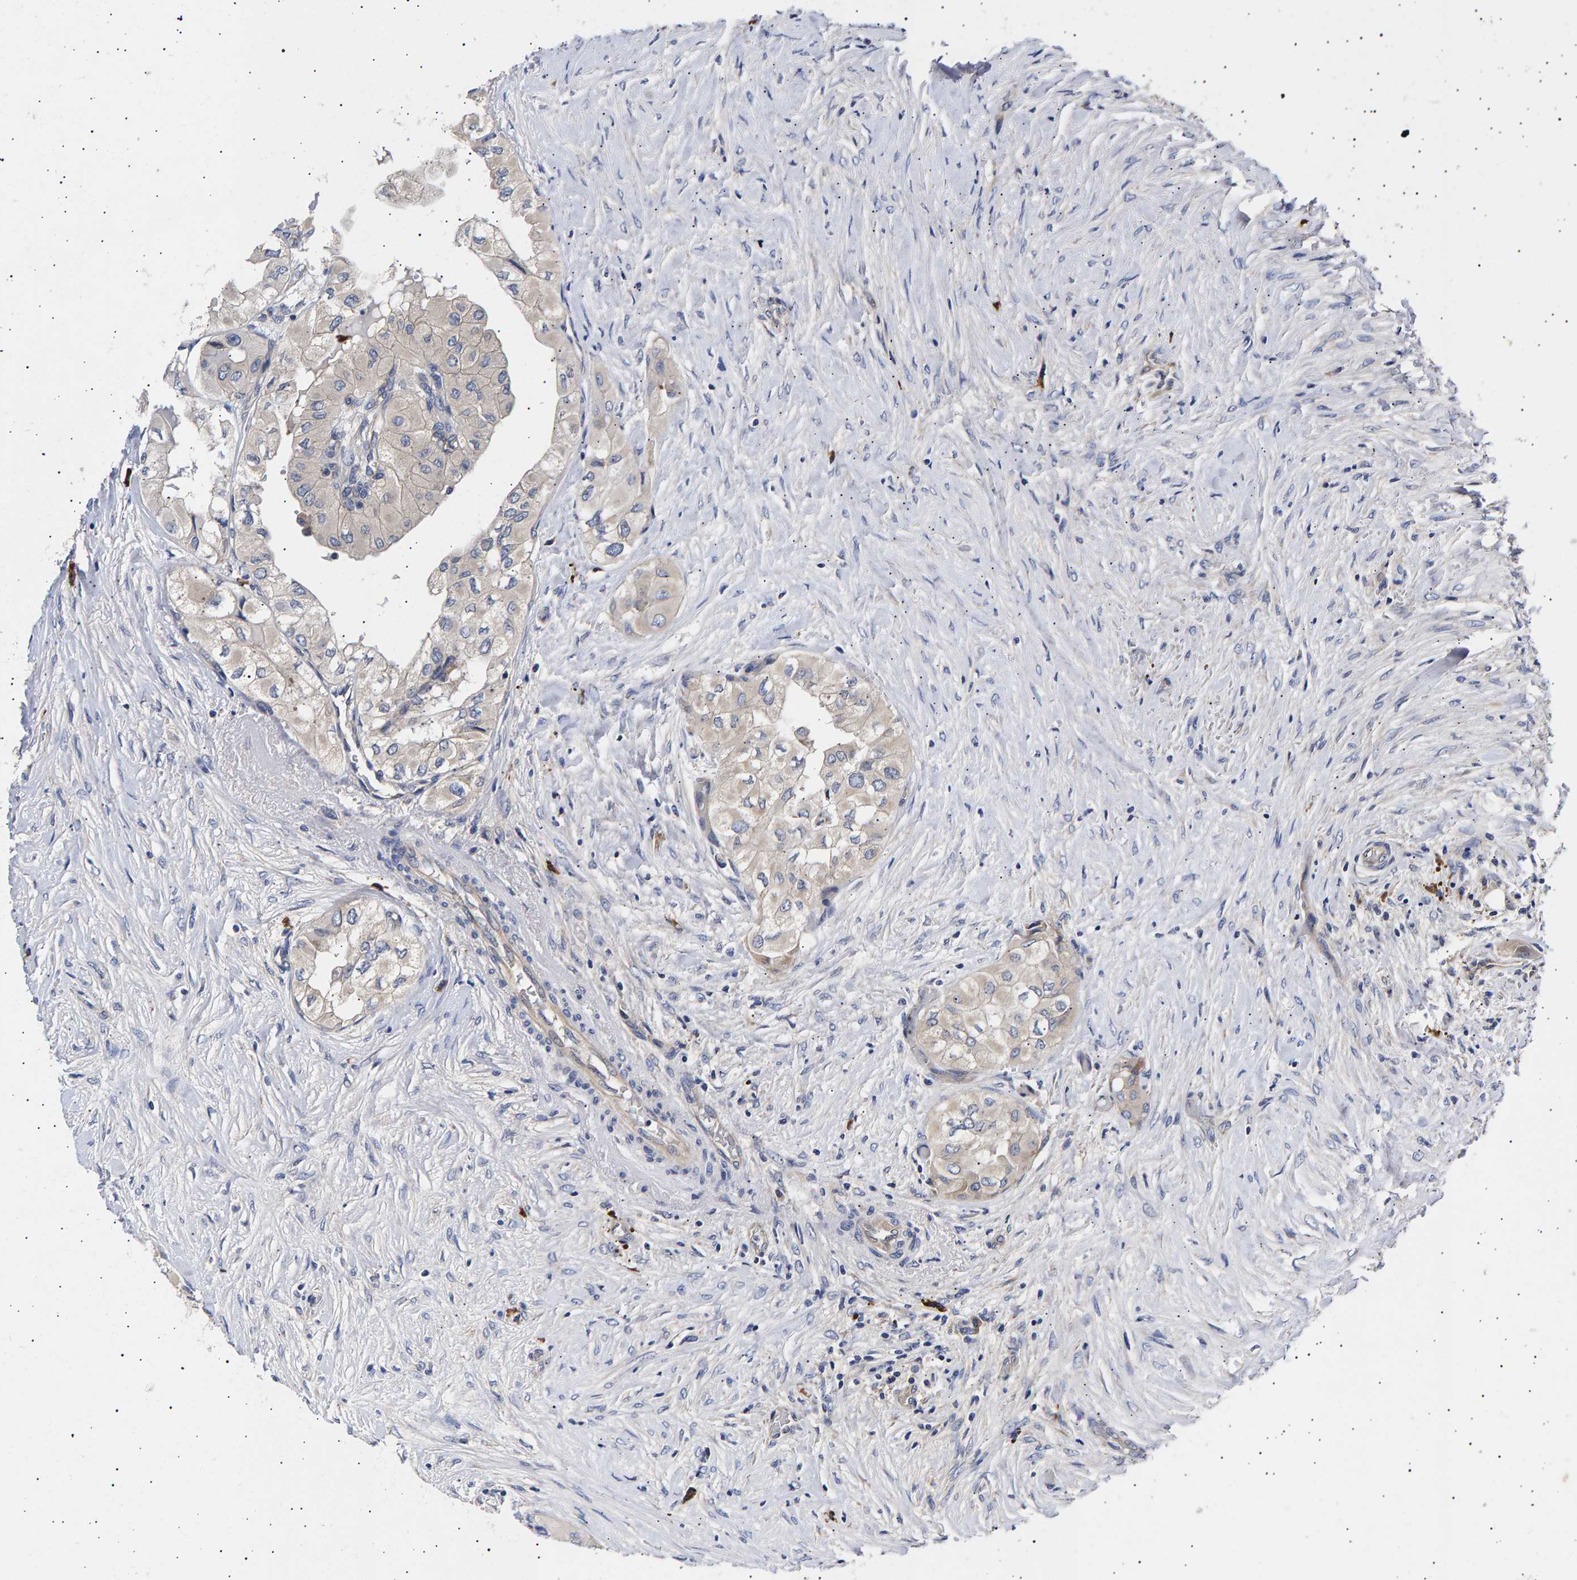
{"staining": {"intensity": "negative", "quantity": "none", "location": "none"}, "tissue": "thyroid cancer", "cell_type": "Tumor cells", "image_type": "cancer", "snomed": [{"axis": "morphology", "description": "Papillary adenocarcinoma, NOS"}, {"axis": "topography", "description": "Thyroid gland"}], "caption": "Immunohistochemical staining of human thyroid cancer (papillary adenocarcinoma) reveals no significant expression in tumor cells.", "gene": "ANKRD40", "patient": {"sex": "female", "age": 59}}